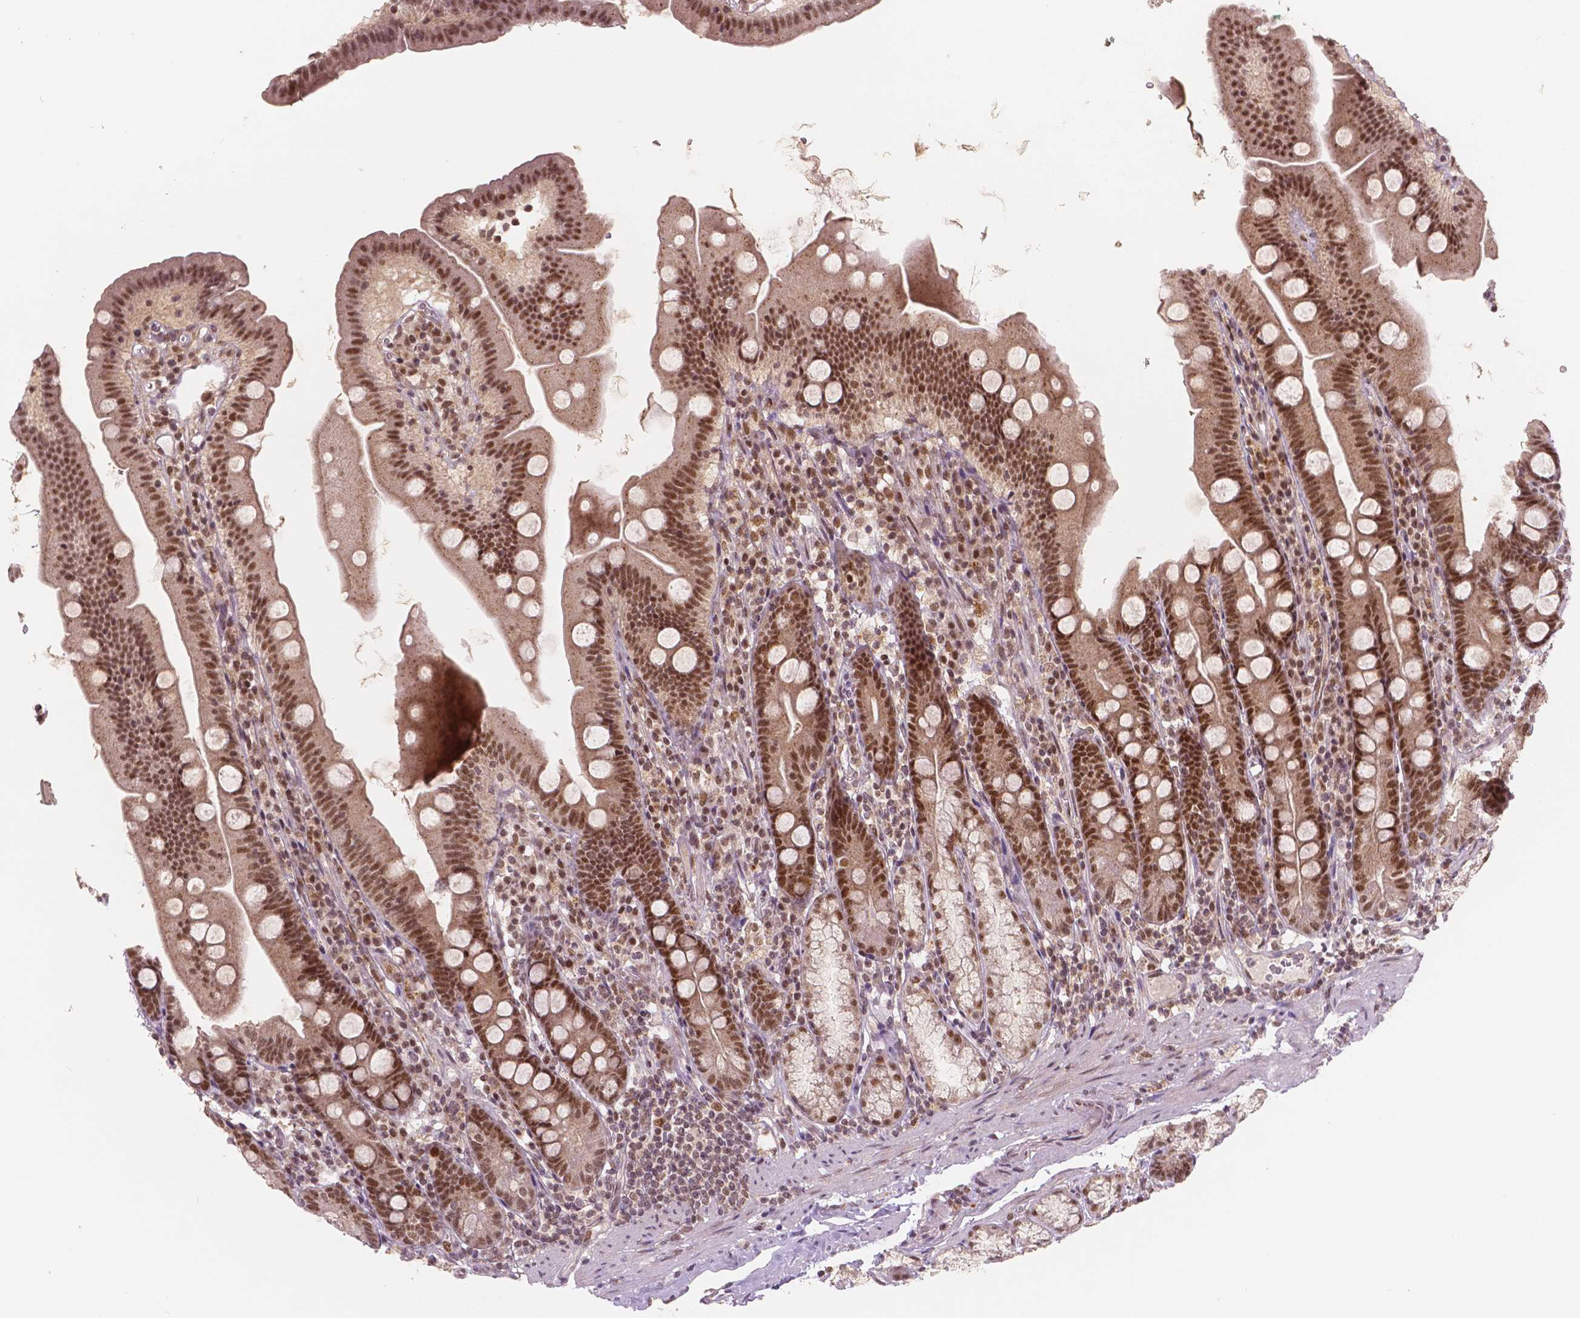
{"staining": {"intensity": "strong", "quantity": ">75%", "location": "nuclear"}, "tissue": "duodenum", "cell_type": "Glandular cells", "image_type": "normal", "snomed": [{"axis": "morphology", "description": "Normal tissue, NOS"}, {"axis": "topography", "description": "Duodenum"}], "caption": "Brown immunohistochemical staining in unremarkable duodenum exhibits strong nuclear positivity in approximately >75% of glandular cells.", "gene": "NSD2", "patient": {"sex": "female", "age": 67}}